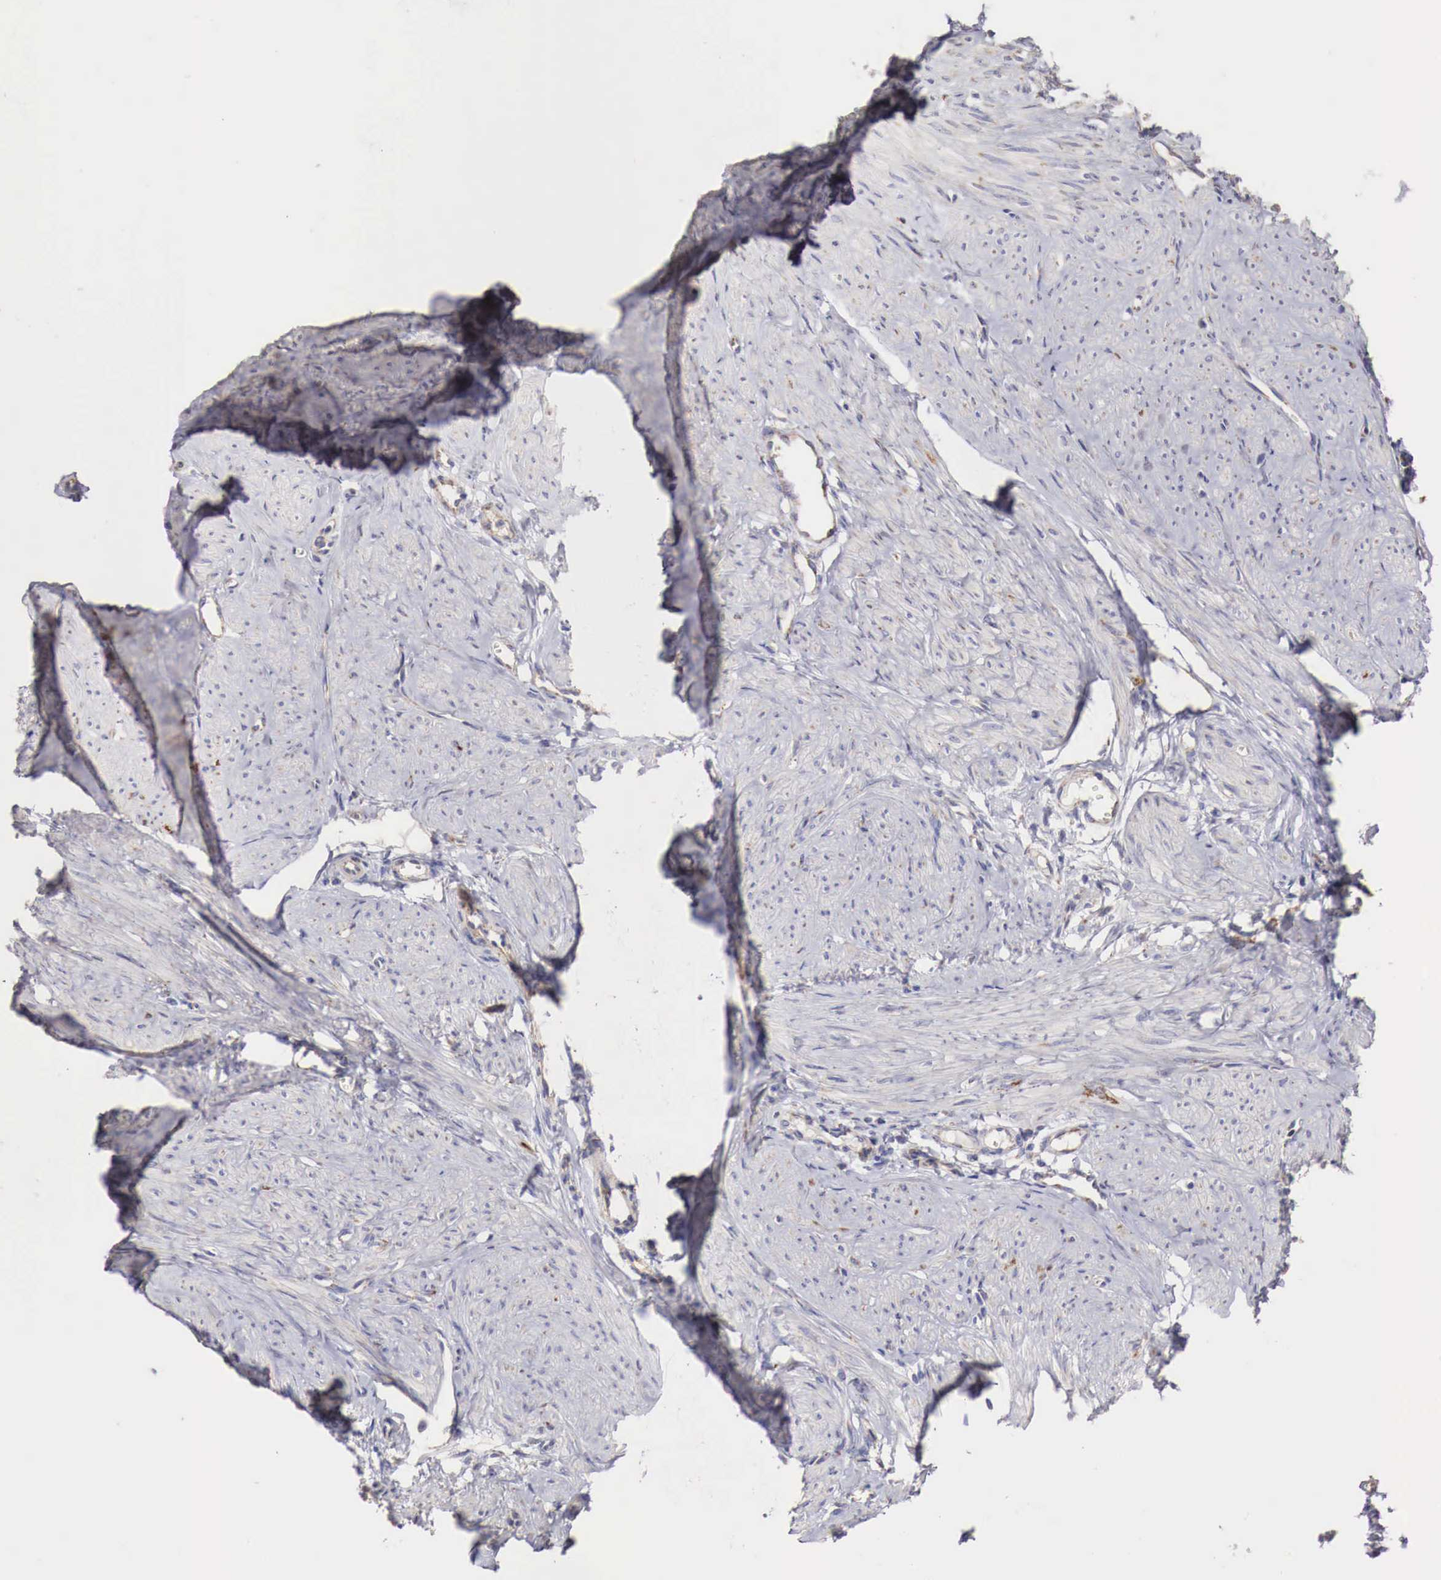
{"staining": {"intensity": "weak", "quantity": "25%-75%", "location": "cytoplasmic/membranous"}, "tissue": "smooth muscle", "cell_type": "Smooth muscle cells", "image_type": "normal", "snomed": [{"axis": "morphology", "description": "Normal tissue, NOS"}, {"axis": "topography", "description": "Uterus"}], "caption": "Immunohistochemistry (IHC) (DAB (3,3'-diaminobenzidine)) staining of unremarkable human smooth muscle displays weak cytoplasmic/membranous protein positivity in about 25%-75% of smooth muscle cells.", "gene": "XPNPEP3", "patient": {"sex": "female", "age": 45}}